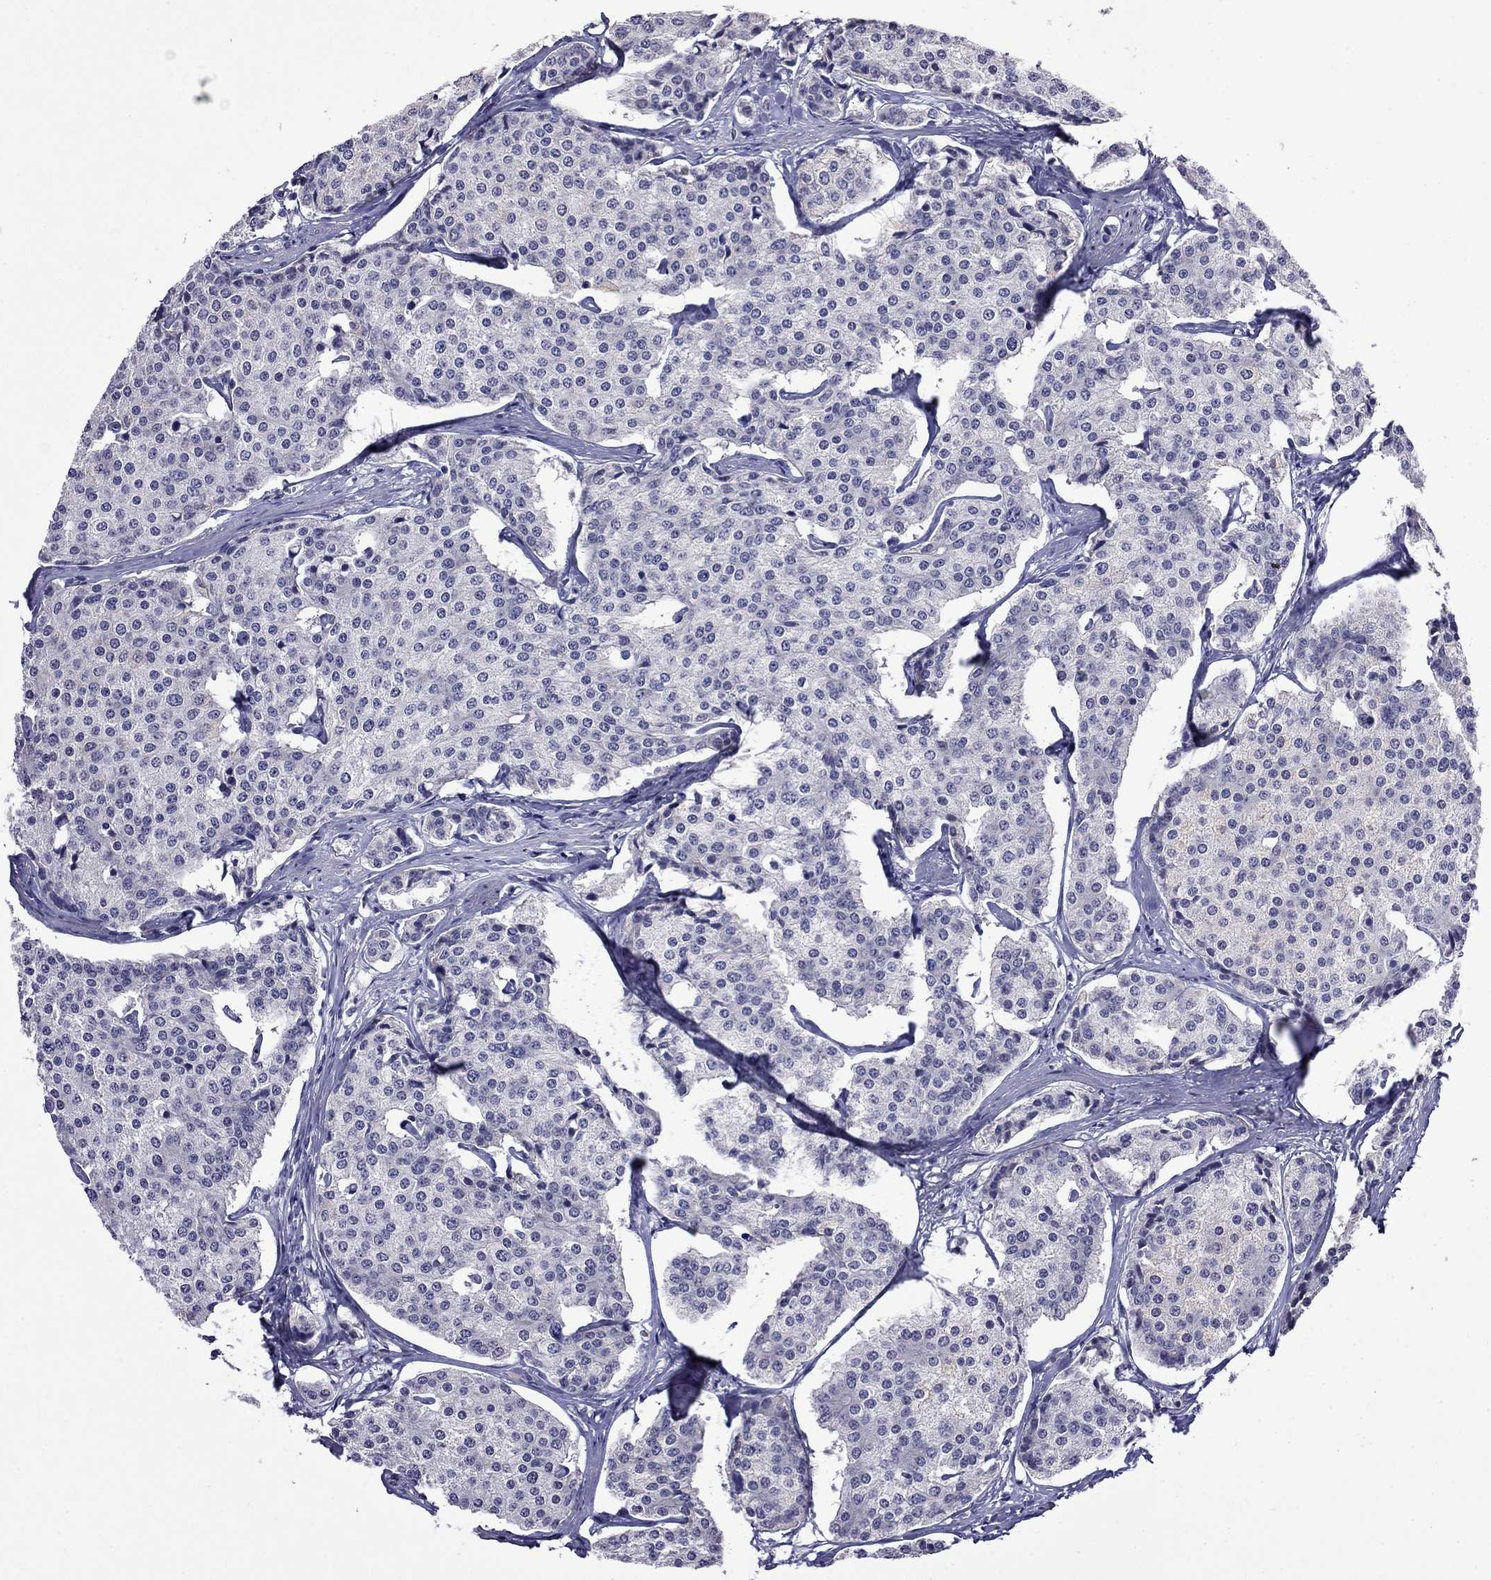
{"staining": {"intensity": "negative", "quantity": "none", "location": "none"}, "tissue": "carcinoid", "cell_type": "Tumor cells", "image_type": "cancer", "snomed": [{"axis": "morphology", "description": "Carcinoid, malignant, NOS"}, {"axis": "topography", "description": "Small intestine"}], "caption": "The histopathology image exhibits no significant staining in tumor cells of malignant carcinoid.", "gene": "STAR", "patient": {"sex": "female", "age": 65}}